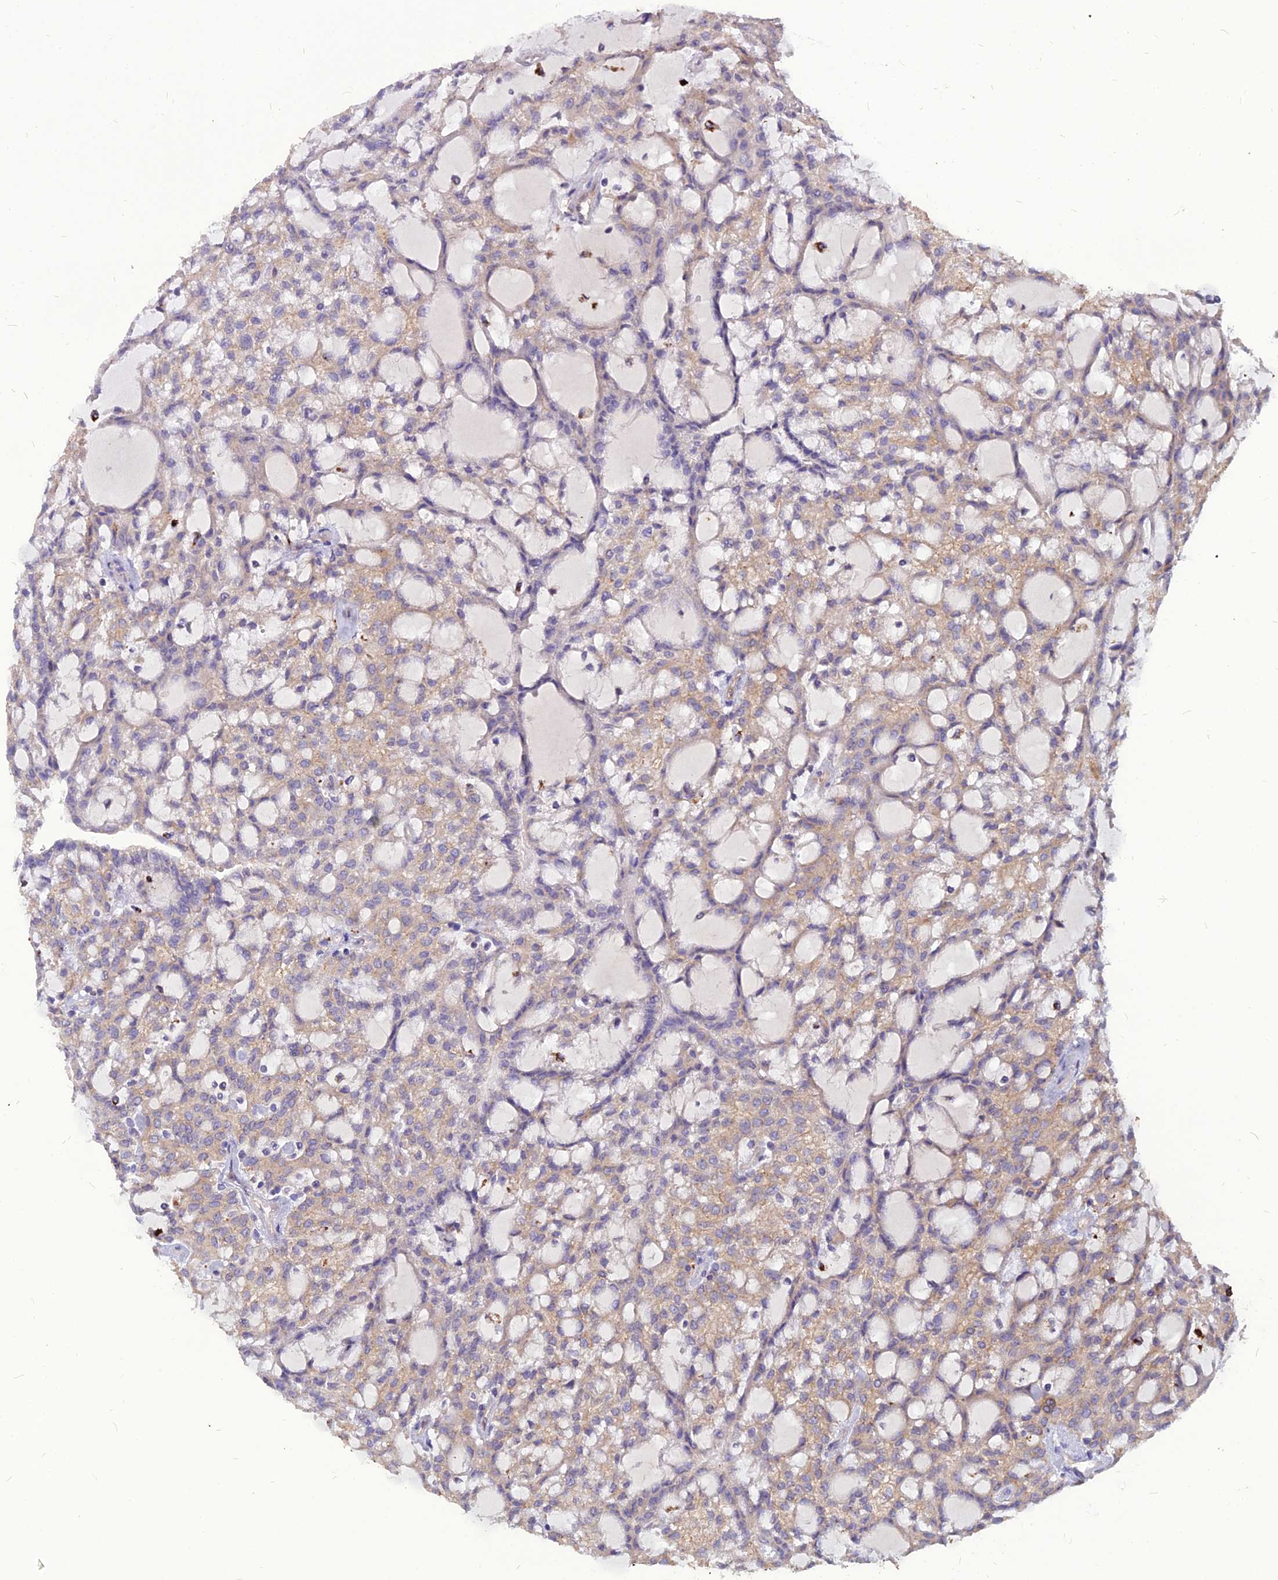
{"staining": {"intensity": "weak", "quantity": "25%-75%", "location": "cytoplasmic/membranous"}, "tissue": "renal cancer", "cell_type": "Tumor cells", "image_type": "cancer", "snomed": [{"axis": "morphology", "description": "Adenocarcinoma, NOS"}, {"axis": "topography", "description": "Kidney"}], "caption": "Protein expression analysis of renal cancer (adenocarcinoma) displays weak cytoplasmic/membranous staining in approximately 25%-75% of tumor cells.", "gene": "PCED1B", "patient": {"sex": "male", "age": 63}}